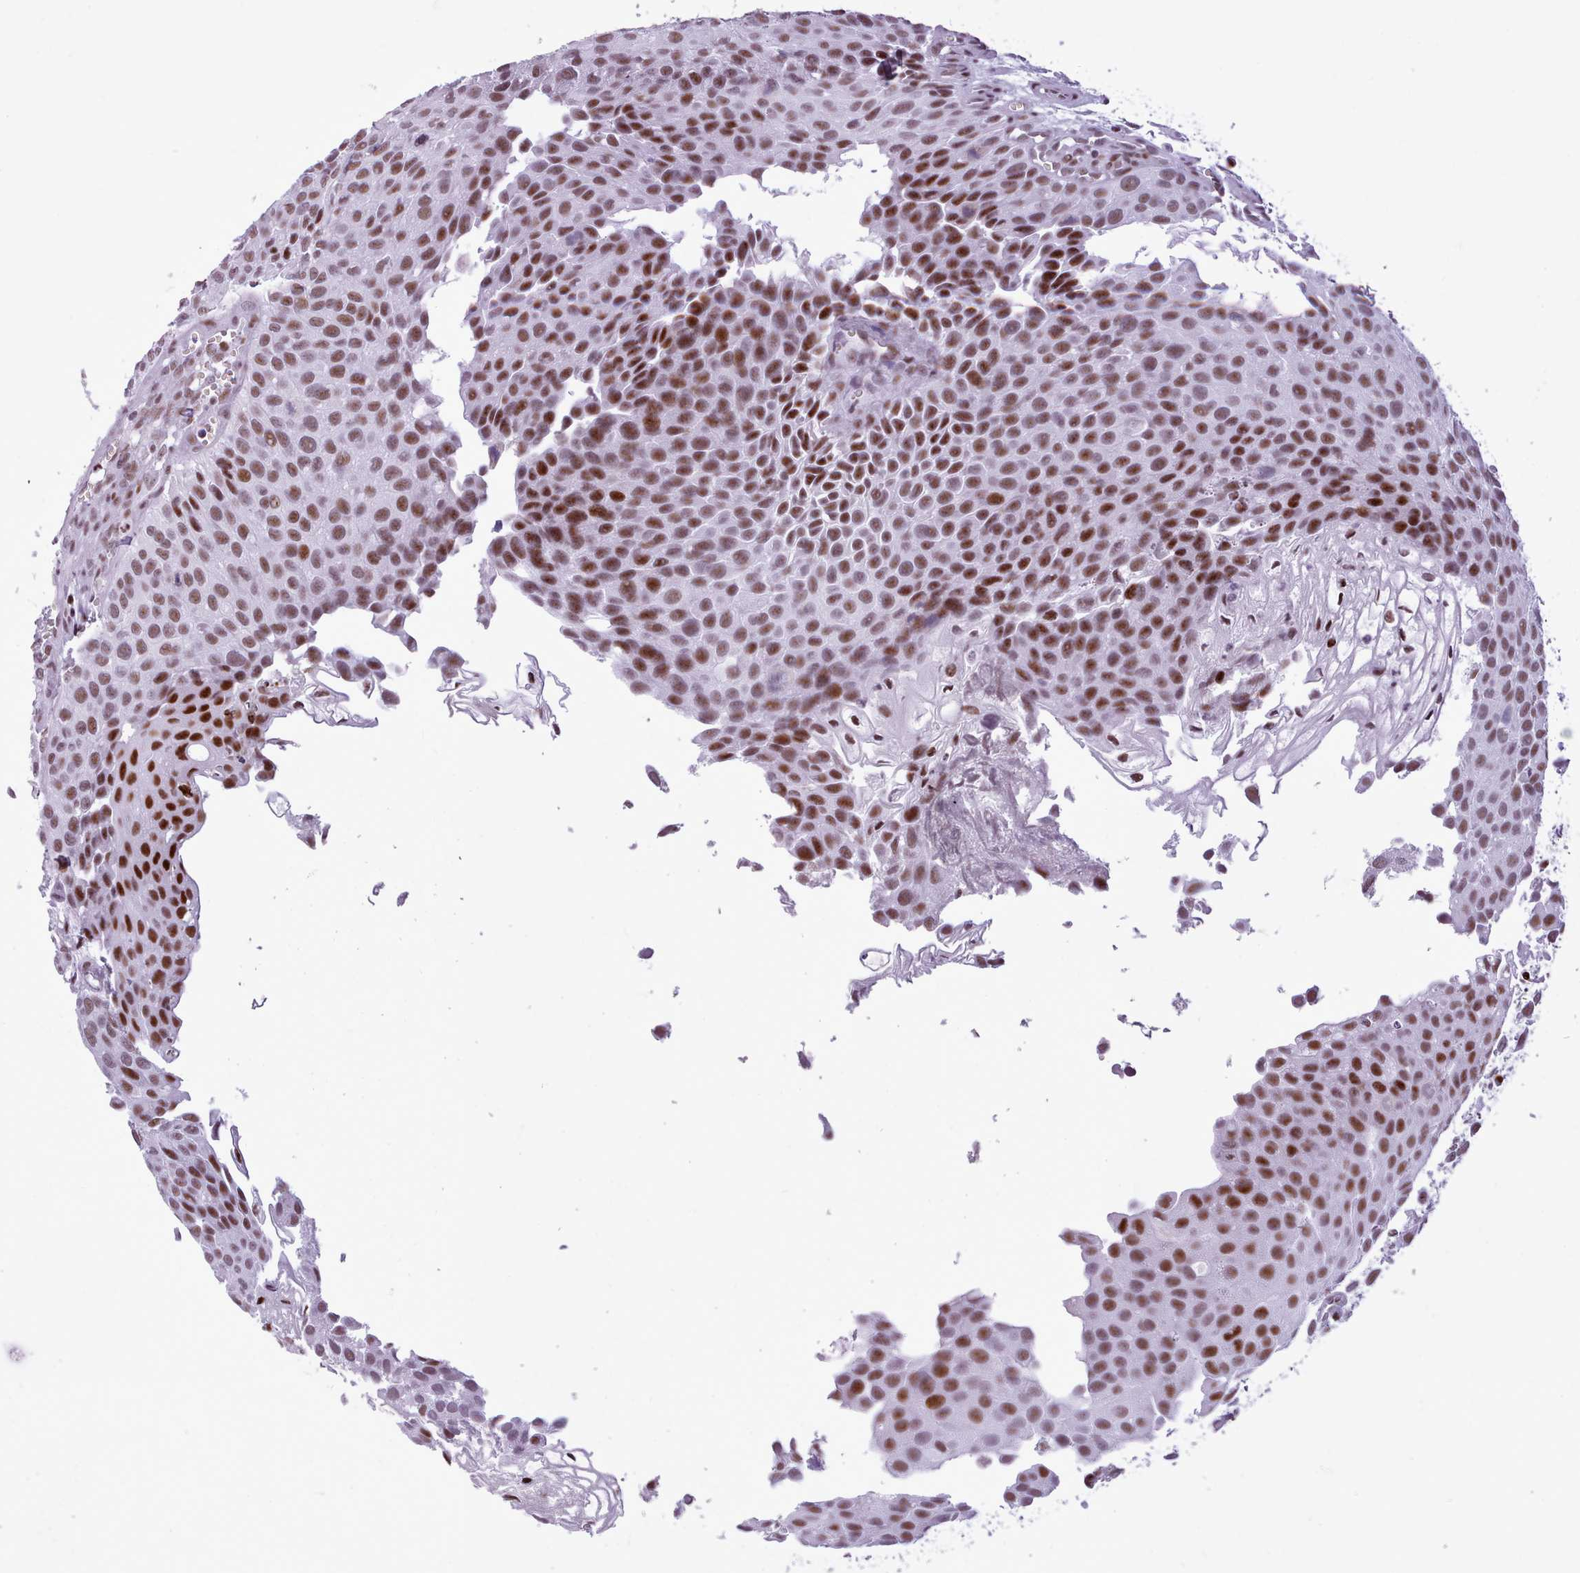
{"staining": {"intensity": "moderate", "quantity": ">75%", "location": "nuclear"}, "tissue": "urothelial cancer", "cell_type": "Tumor cells", "image_type": "cancer", "snomed": [{"axis": "morphology", "description": "Urothelial carcinoma, Low grade"}, {"axis": "topography", "description": "Urinary bladder"}], "caption": "The photomicrograph displays a brown stain indicating the presence of a protein in the nuclear of tumor cells in low-grade urothelial carcinoma. (DAB = brown stain, brightfield microscopy at high magnification).", "gene": "SRSF4", "patient": {"sex": "male", "age": 88}}